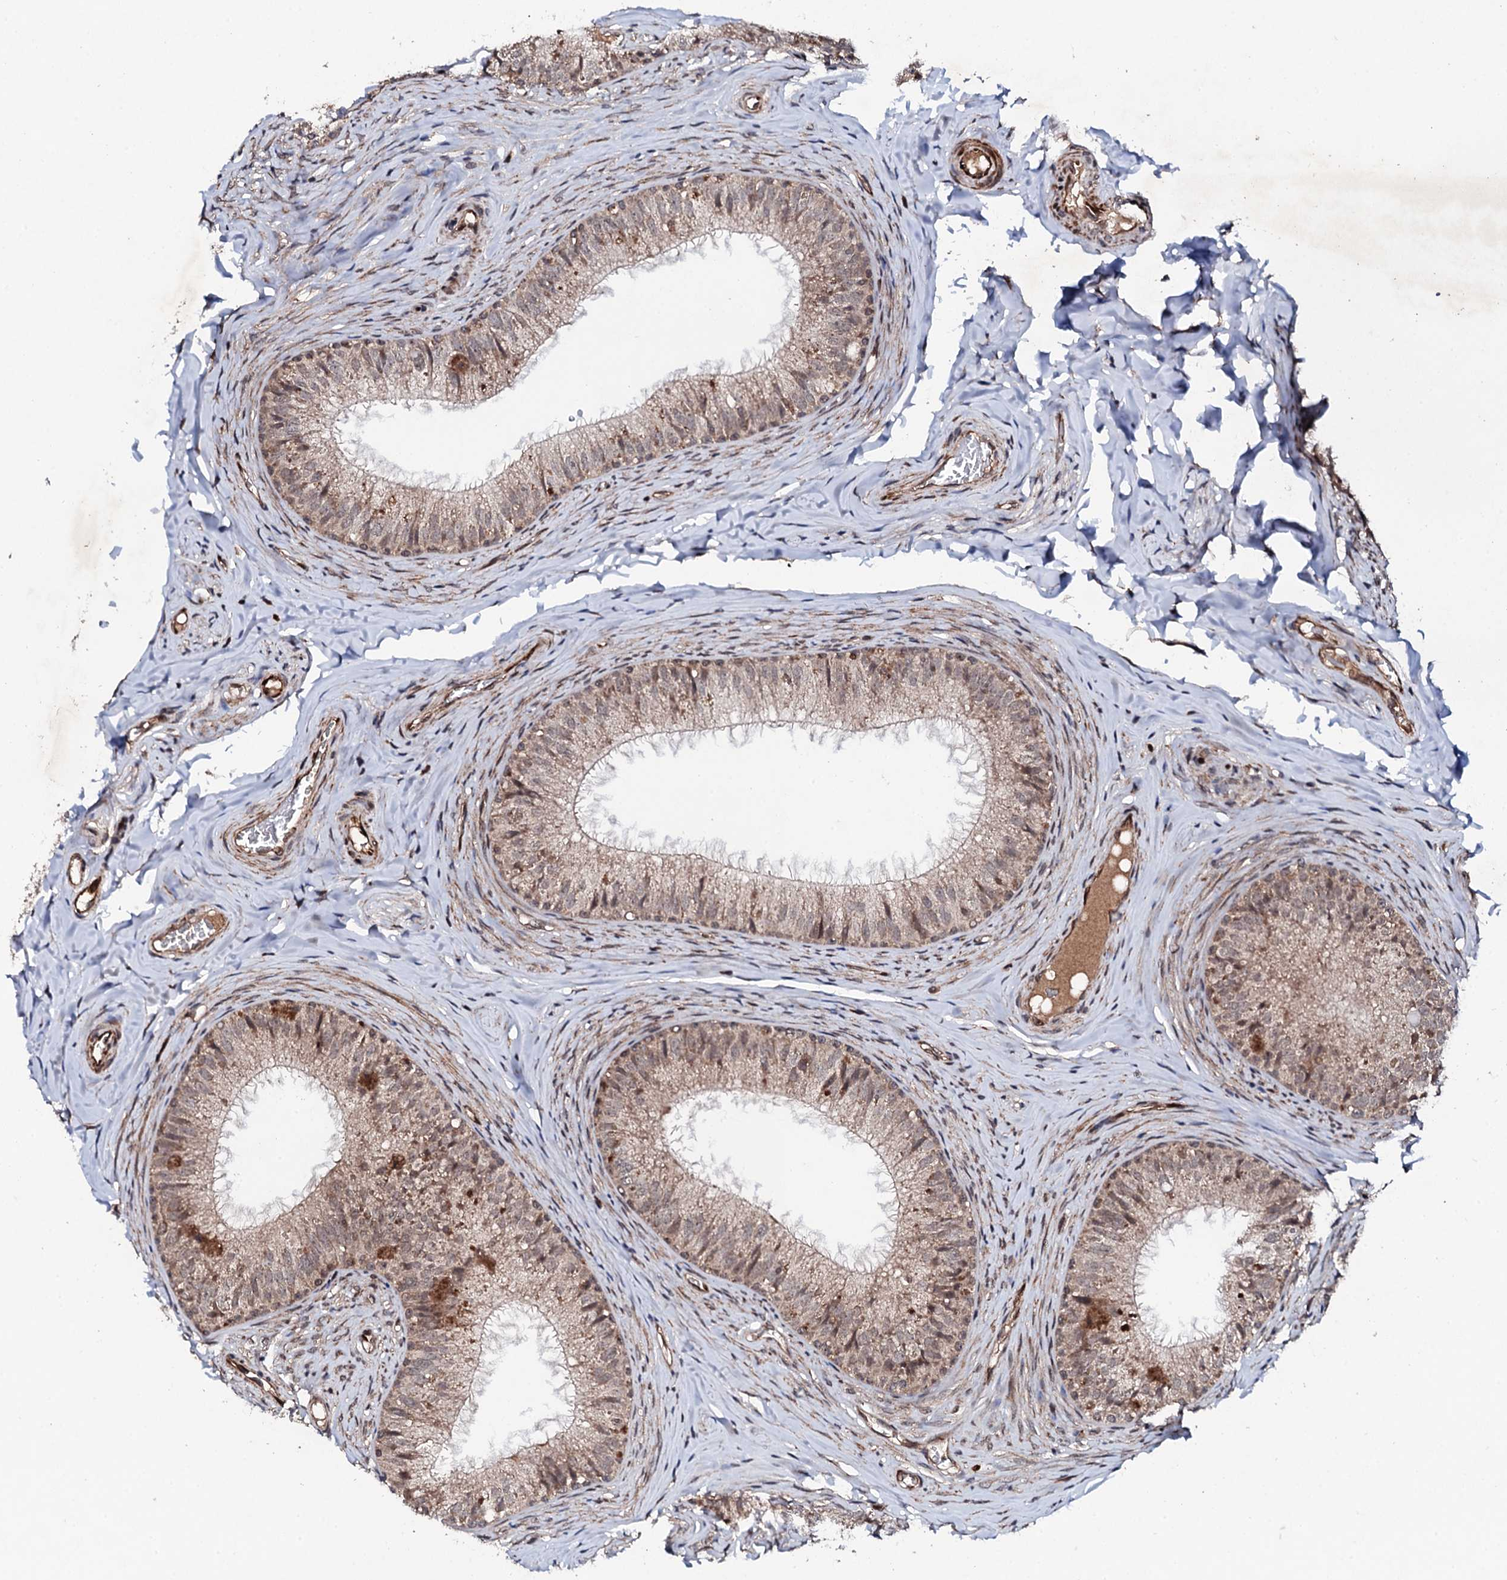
{"staining": {"intensity": "weak", "quantity": ">75%", "location": "cytoplasmic/membranous,nuclear"}, "tissue": "epididymis", "cell_type": "Glandular cells", "image_type": "normal", "snomed": [{"axis": "morphology", "description": "Normal tissue, NOS"}, {"axis": "topography", "description": "Epididymis"}], "caption": "Normal epididymis displays weak cytoplasmic/membranous,nuclear positivity in approximately >75% of glandular cells.", "gene": "FAM111A", "patient": {"sex": "male", "age": 34}}